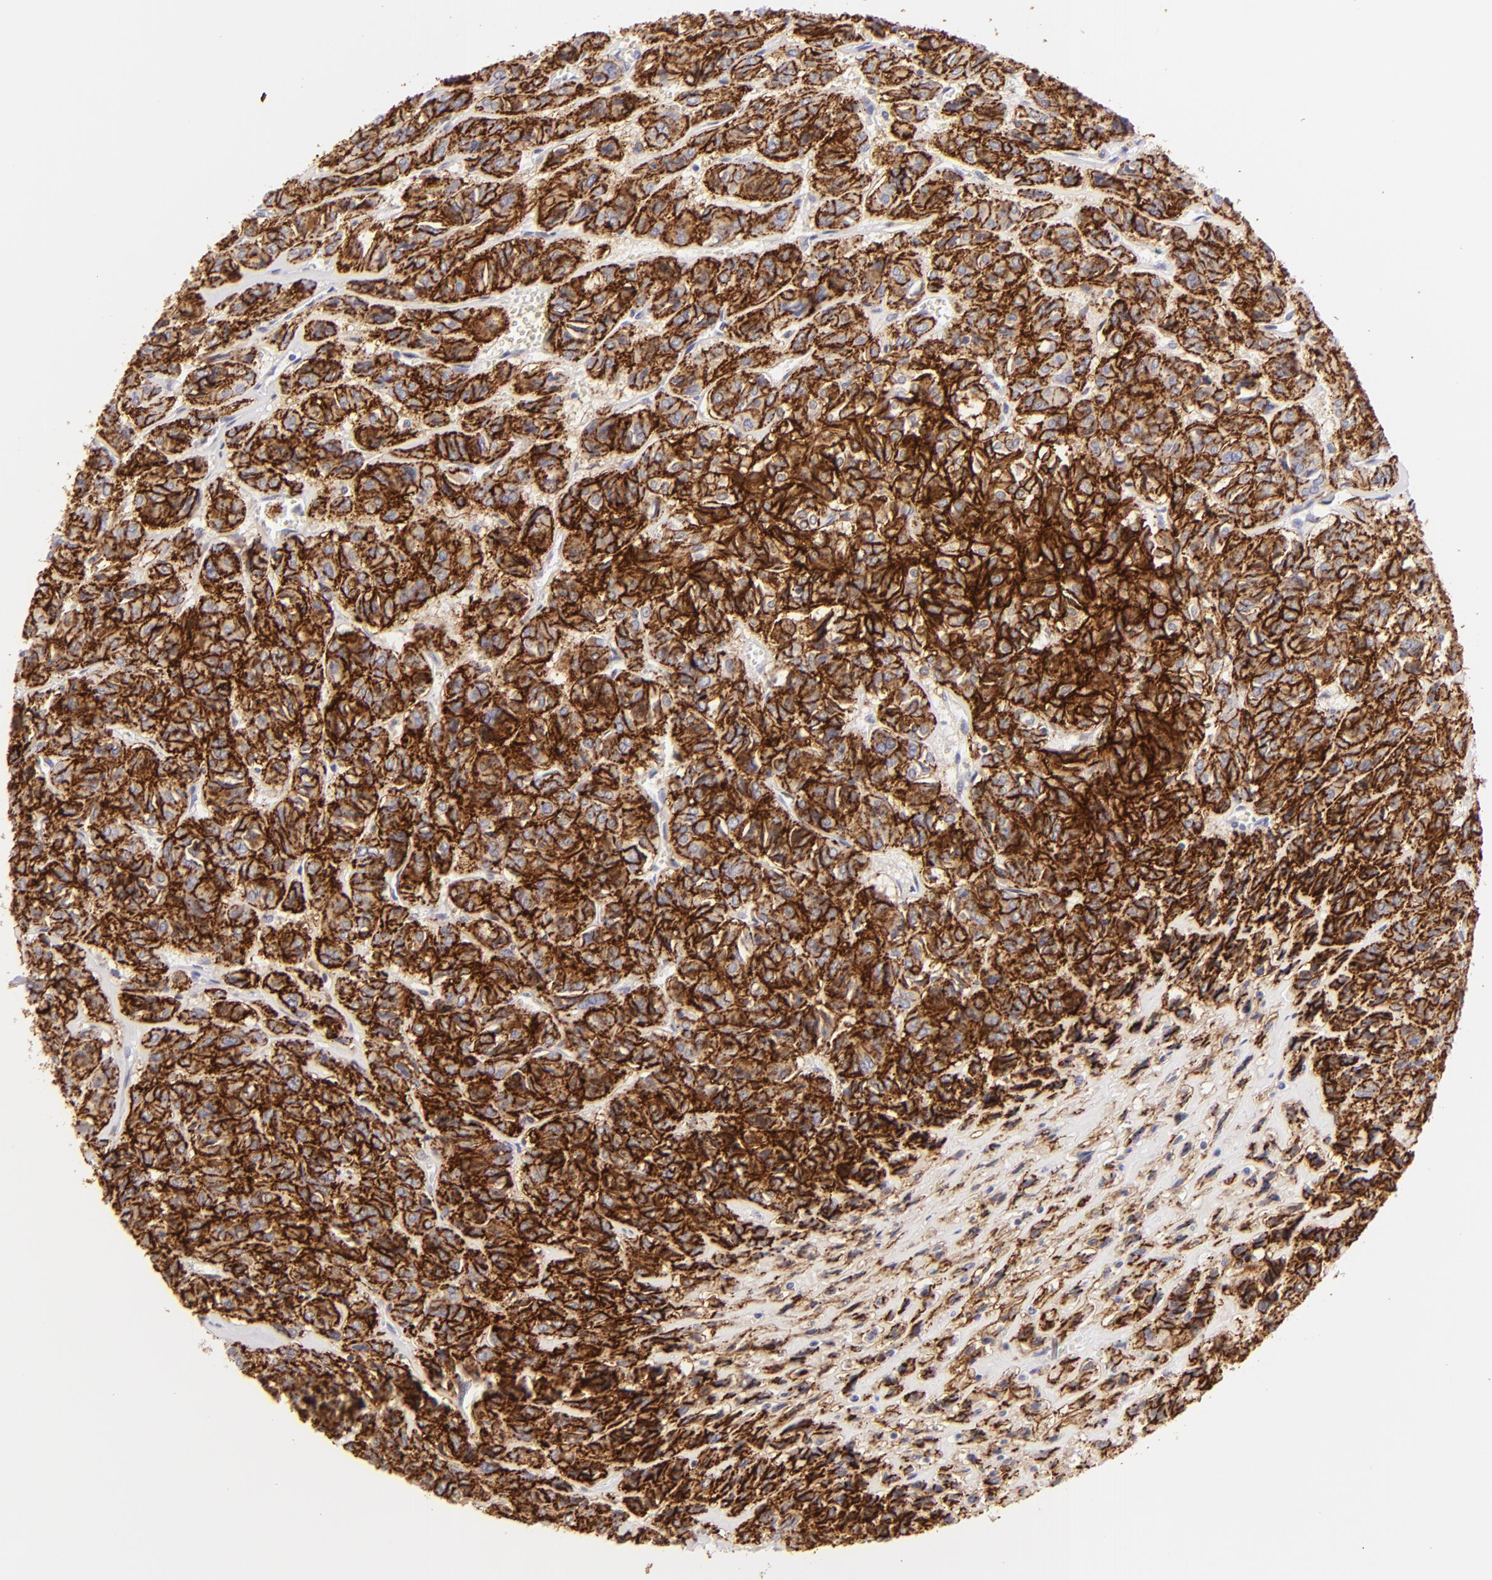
{"staining": {"intensity": "strong", "quantity": ">75%", "location": "cytoplasmic/membranous"}, "tissue": "thyroid cancer", "cell_type": "Tumor cells", "image_type": "cancer", "snomed": [{"axis": "morphology", "description": "Follicular adenoma carcinoma, NOS"}, {"axis": "topography", "description": "Thyroid gland"}], "caption": "Immunohistochemical staining of human follicular adenoma carcinoma (thyroid) demonstrates high levels of strong cytoplasmic/membranous protein positivity in about >75% of tumor cells.", "gene": "CLDN4", "patient": {"sex": "female", "age": 71}}